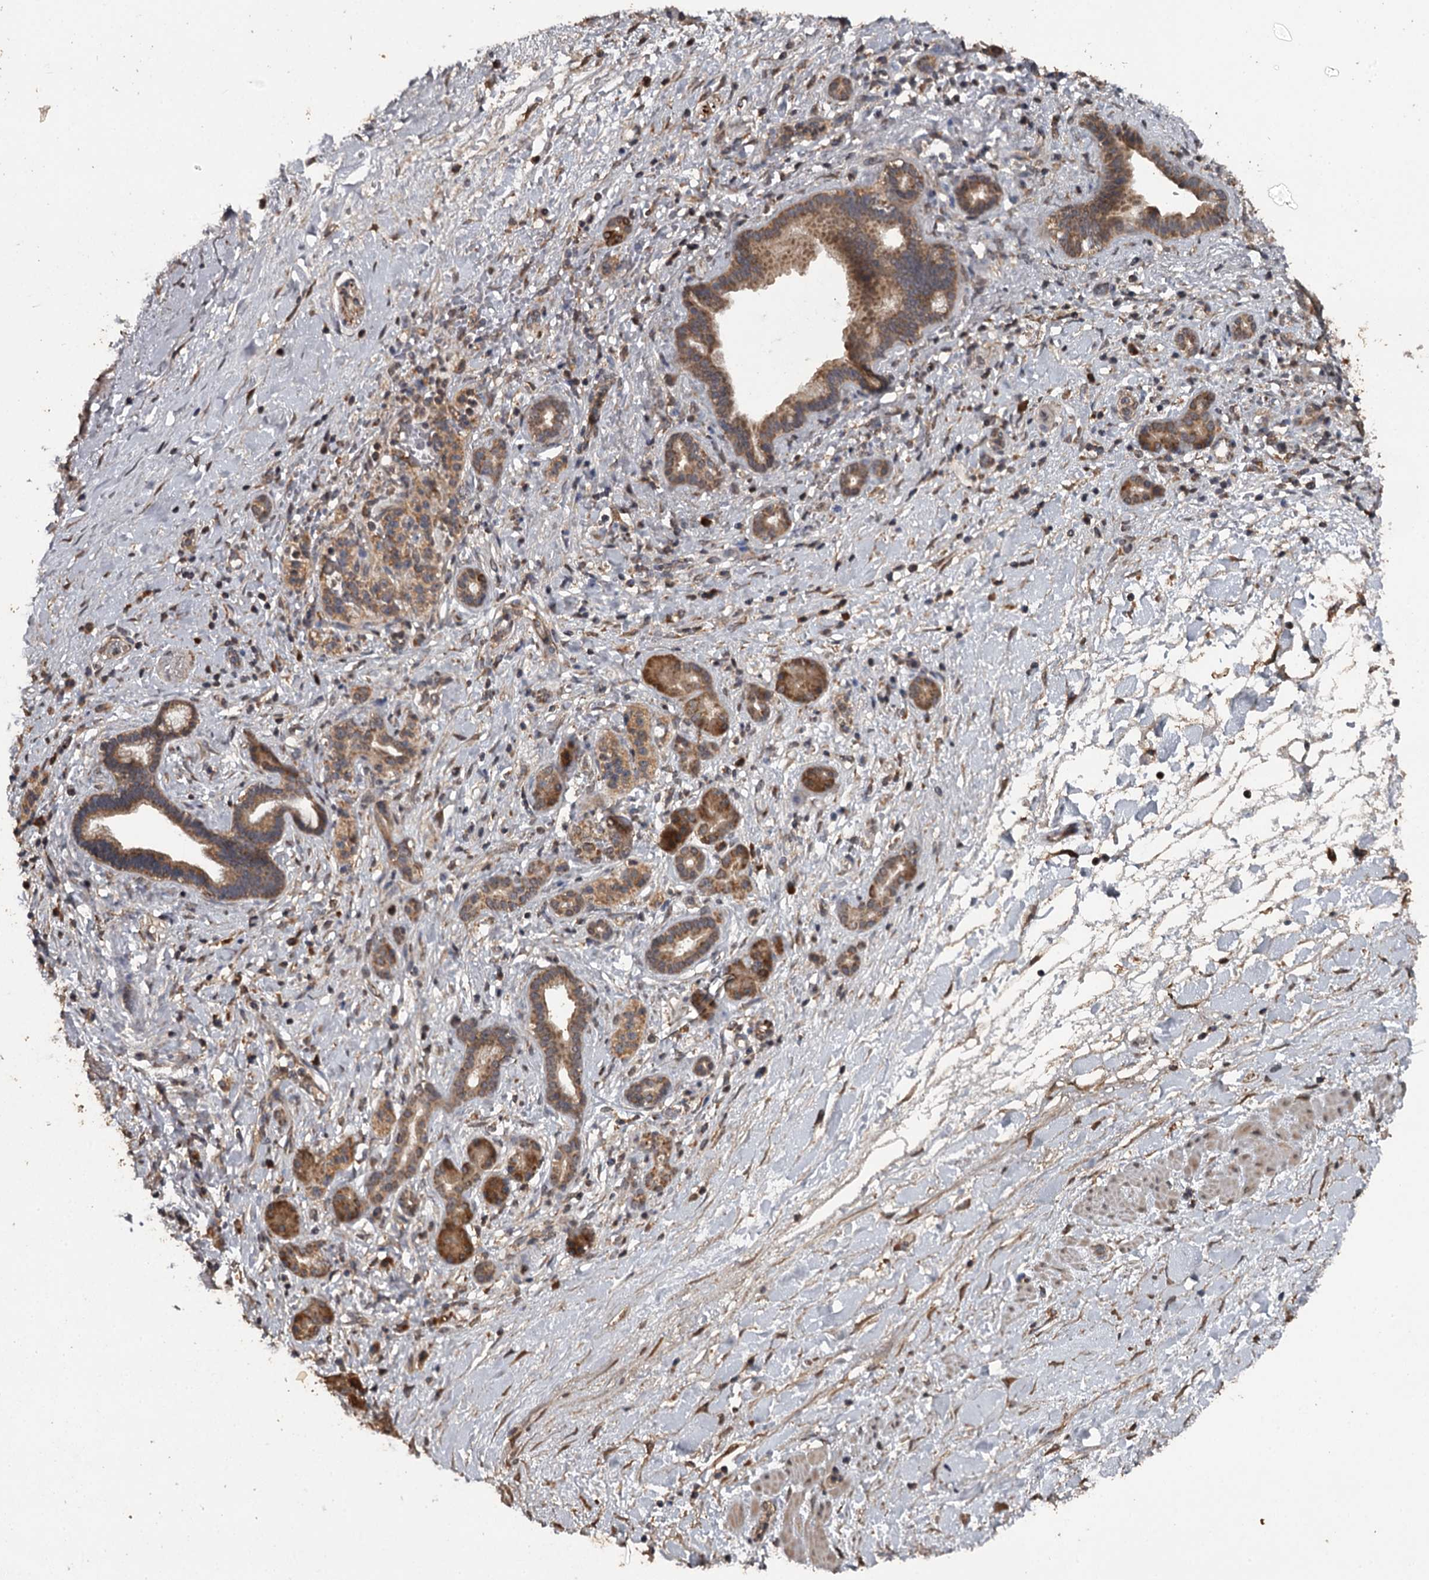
{"staining": {"intensity": "moderate", "quantity": ">75%", "location": "cytoplasmic/membranous"}, "tissue": "pancreatic cancer", "cell_type": "Tumor cells", "image_type": "cancer", "snomed": [{"axis": "morphology", "description": "Normal tissue, NOS"}, {"axis": "morphology", "description": "Adenocarcinoma, NOS"}, {"axis": "topography", "description": "Pancreas"}, {"axis": "topography", "description": "Peripheral nerve tissue"}], "caption": "Immunohistochemical staining of pancreatic cancer (adenocarcinoma) demonstrates moderate cytoplasmic/membranous protein expression in approximately >75% of tumor cells.", "gene": "WIPI1", "patient": {"sex": "female", "age": 77}}